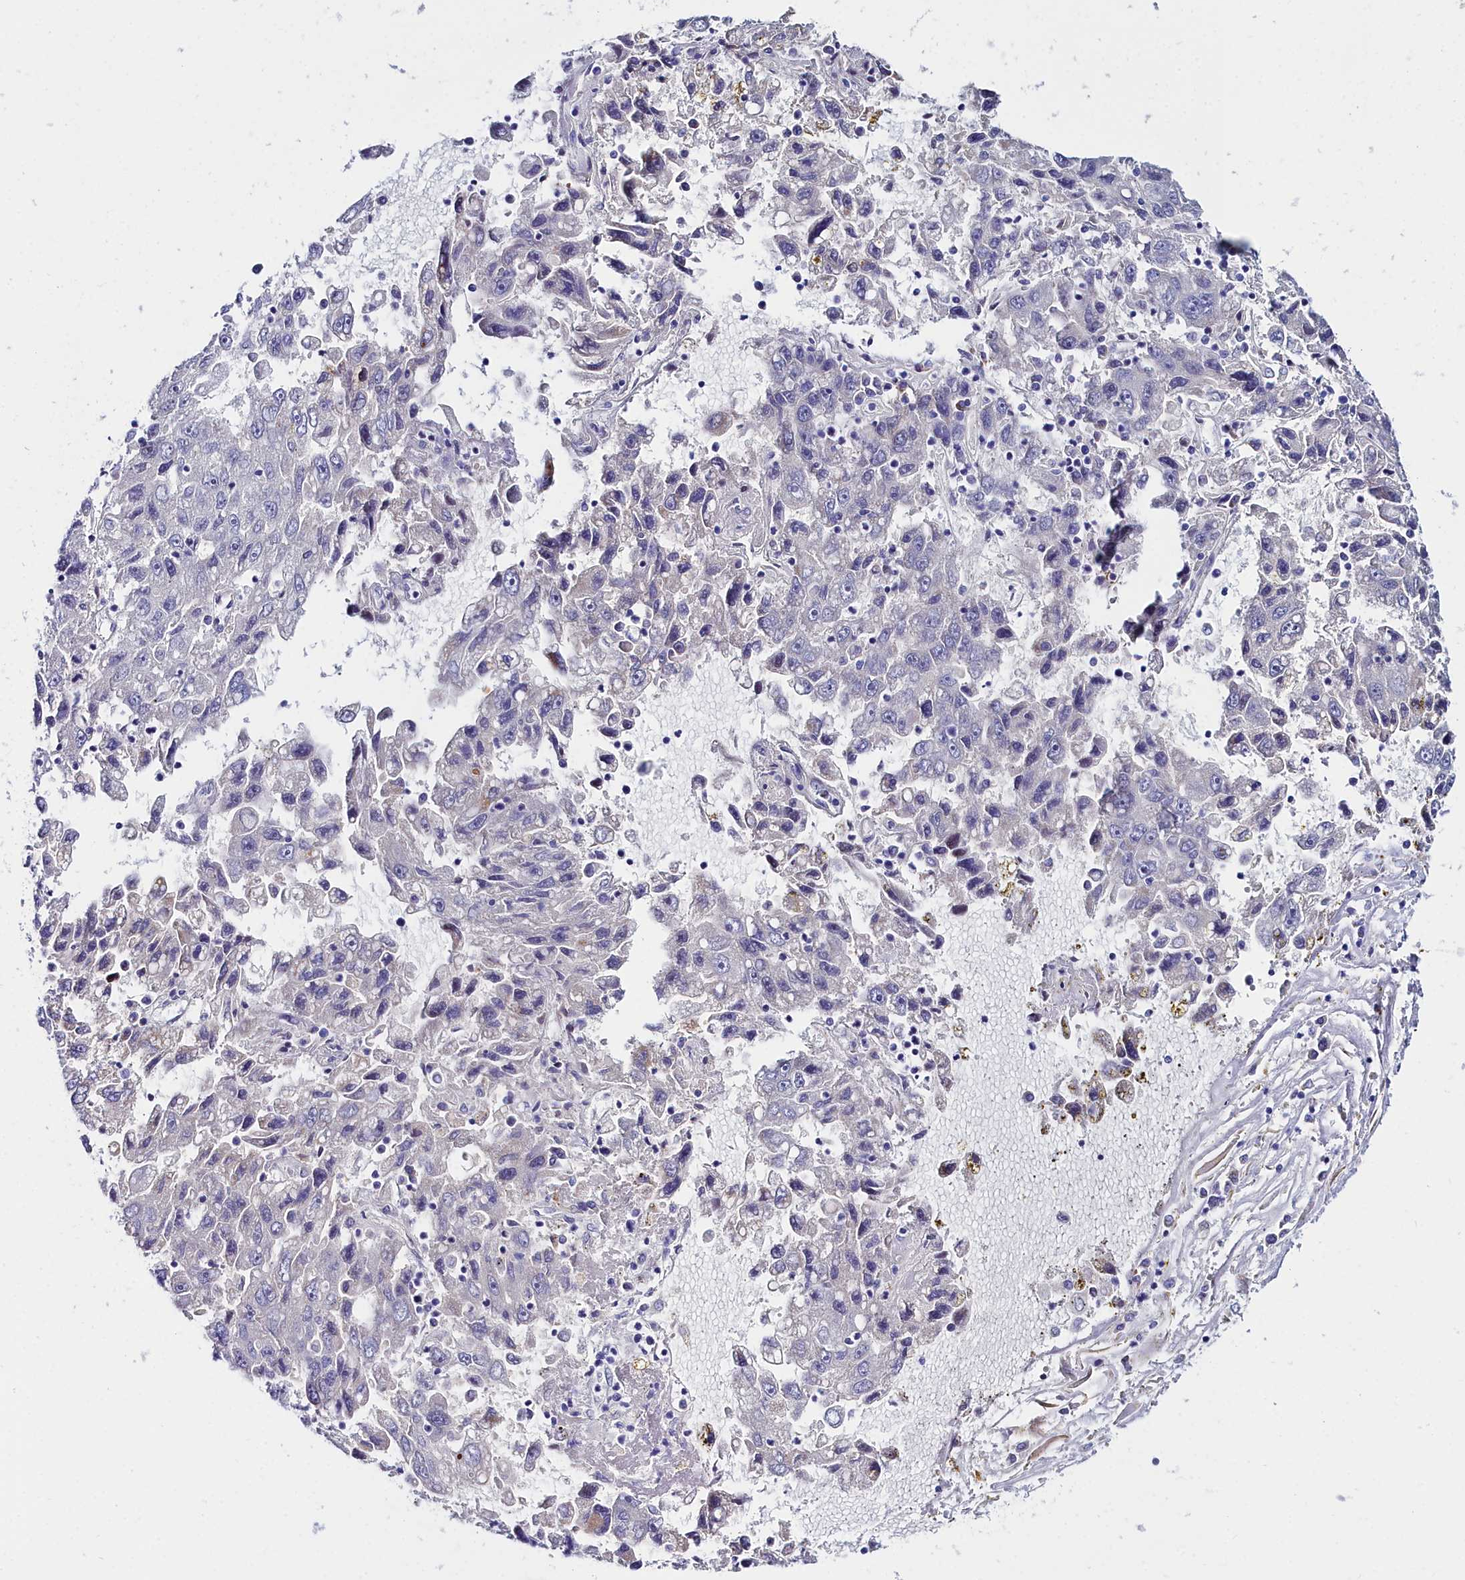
{"staining": {"intensity": "negative", "quantity": "none", "location": "none"}, "tissue": "liver cancer", "cell_type": "Tumor cells", "image_type": "cancer", "snomed": [{"axis": "morphology", "description": "Carcinoma, Hepatocellular, NOS"}, {"axis": "topography", "description": "Liver"}], "caption": "Immunohistochemical staining of human hepatocellular carcinoma (liver) displays no significant staining in tumor cells. (Stains: DAB (3,3'-diaminobenzidine) IHC with hematoxylin counter stain, Microscopy: brightfield microscopy at high magnification).", "gene": "SLC49A3", "patient": {"sex": "male", "age": 49}}